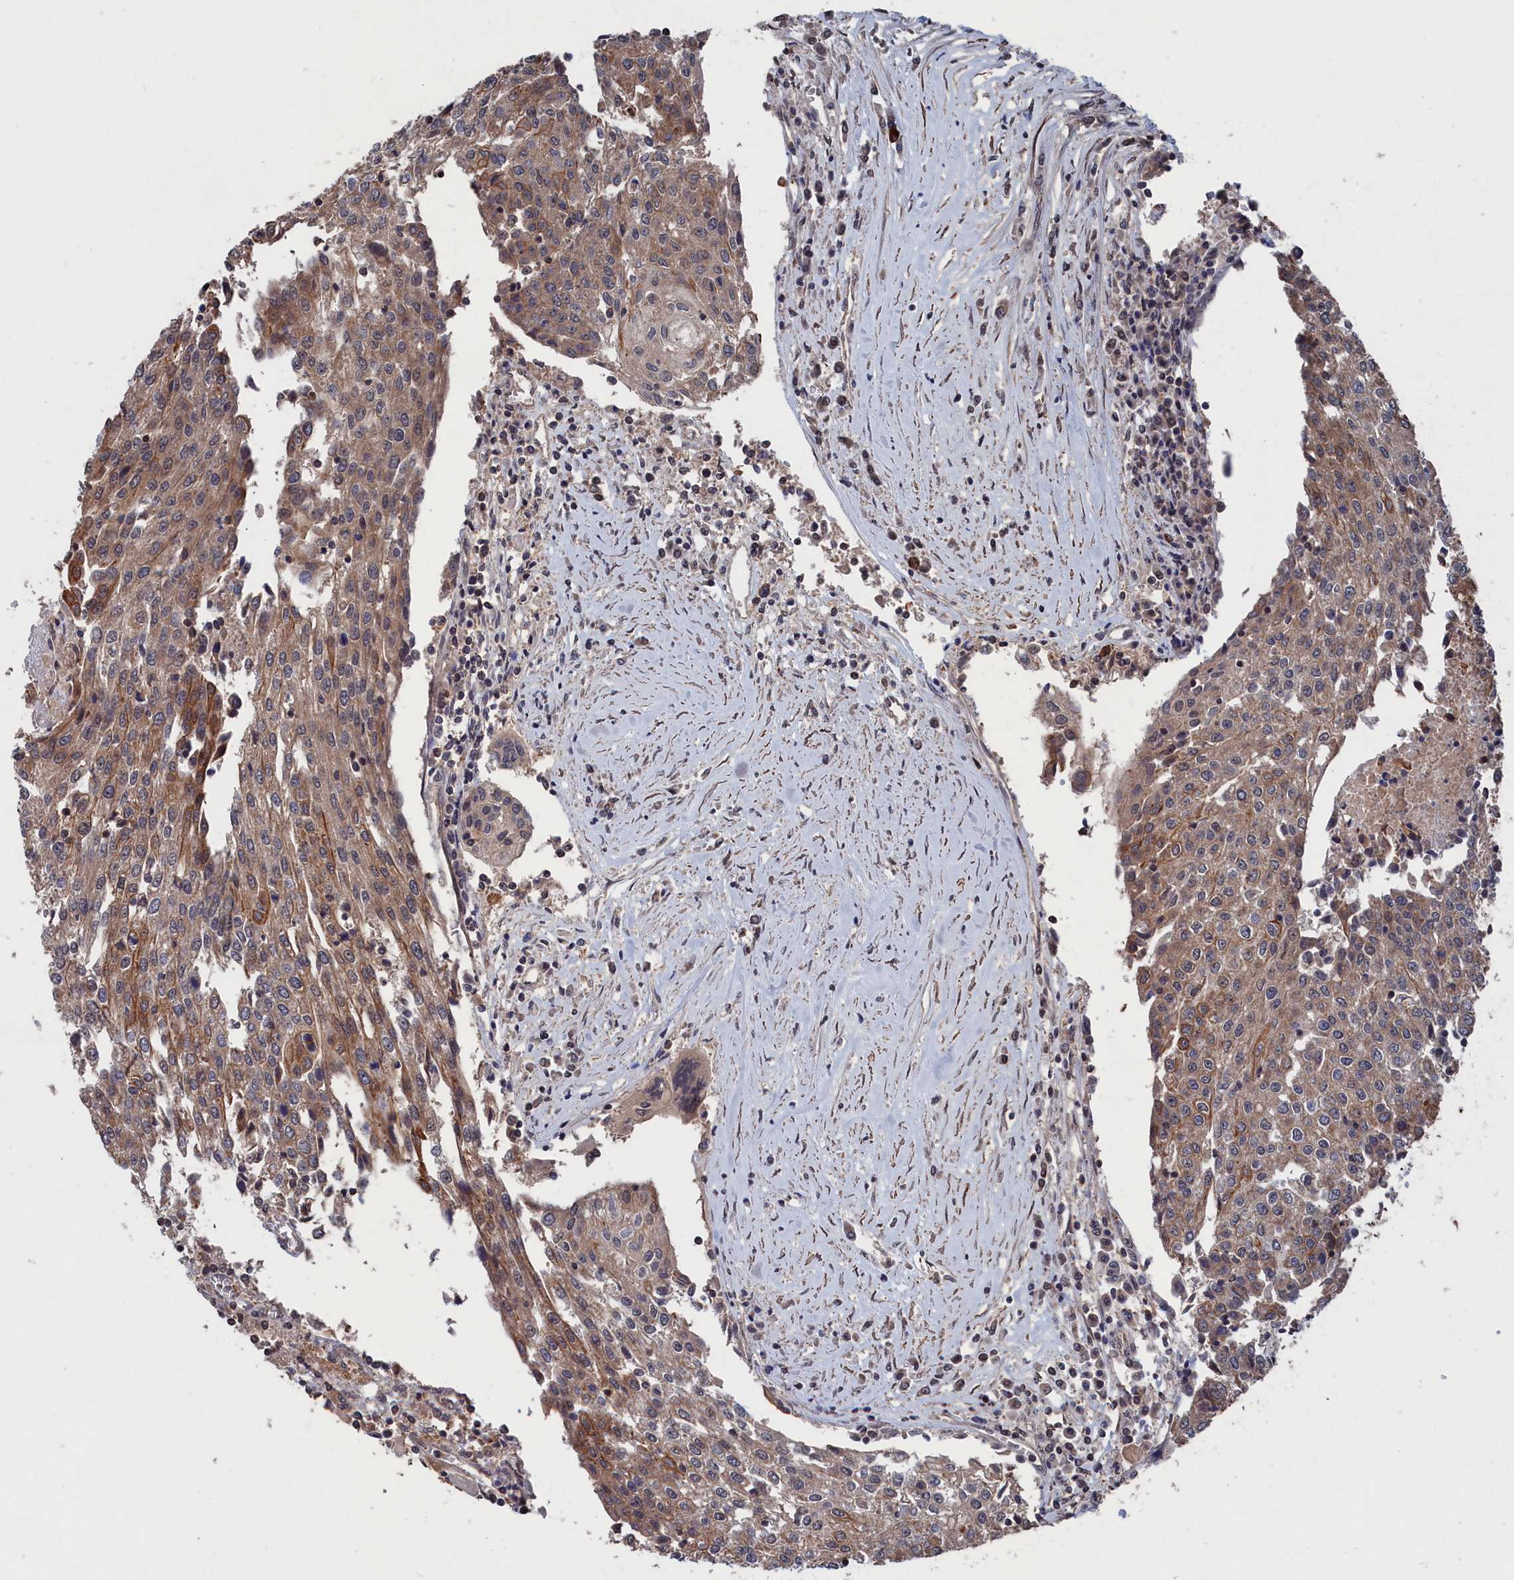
{"staining": {"intensity": "moderate", "quantity": "<25%", "location": "cytoplasmic/membranous"}, "tissue": "urothelial cancer", "cell_type": "Tumor cells", "image_type": "cancer", "snomed": [{"axis": "morphology", "description": "Urothelial carcinoma, High grade"}, {"axis": "topography", "description": "Urinary bladder"}], "caption": "A brown stain highlights moderate cytoplasmic/membranous expression of a protein in high-grade urothelial carcinoma tumor cells.", "gene": "PDE12", "patient": {"sex": "female", "age": 85}}